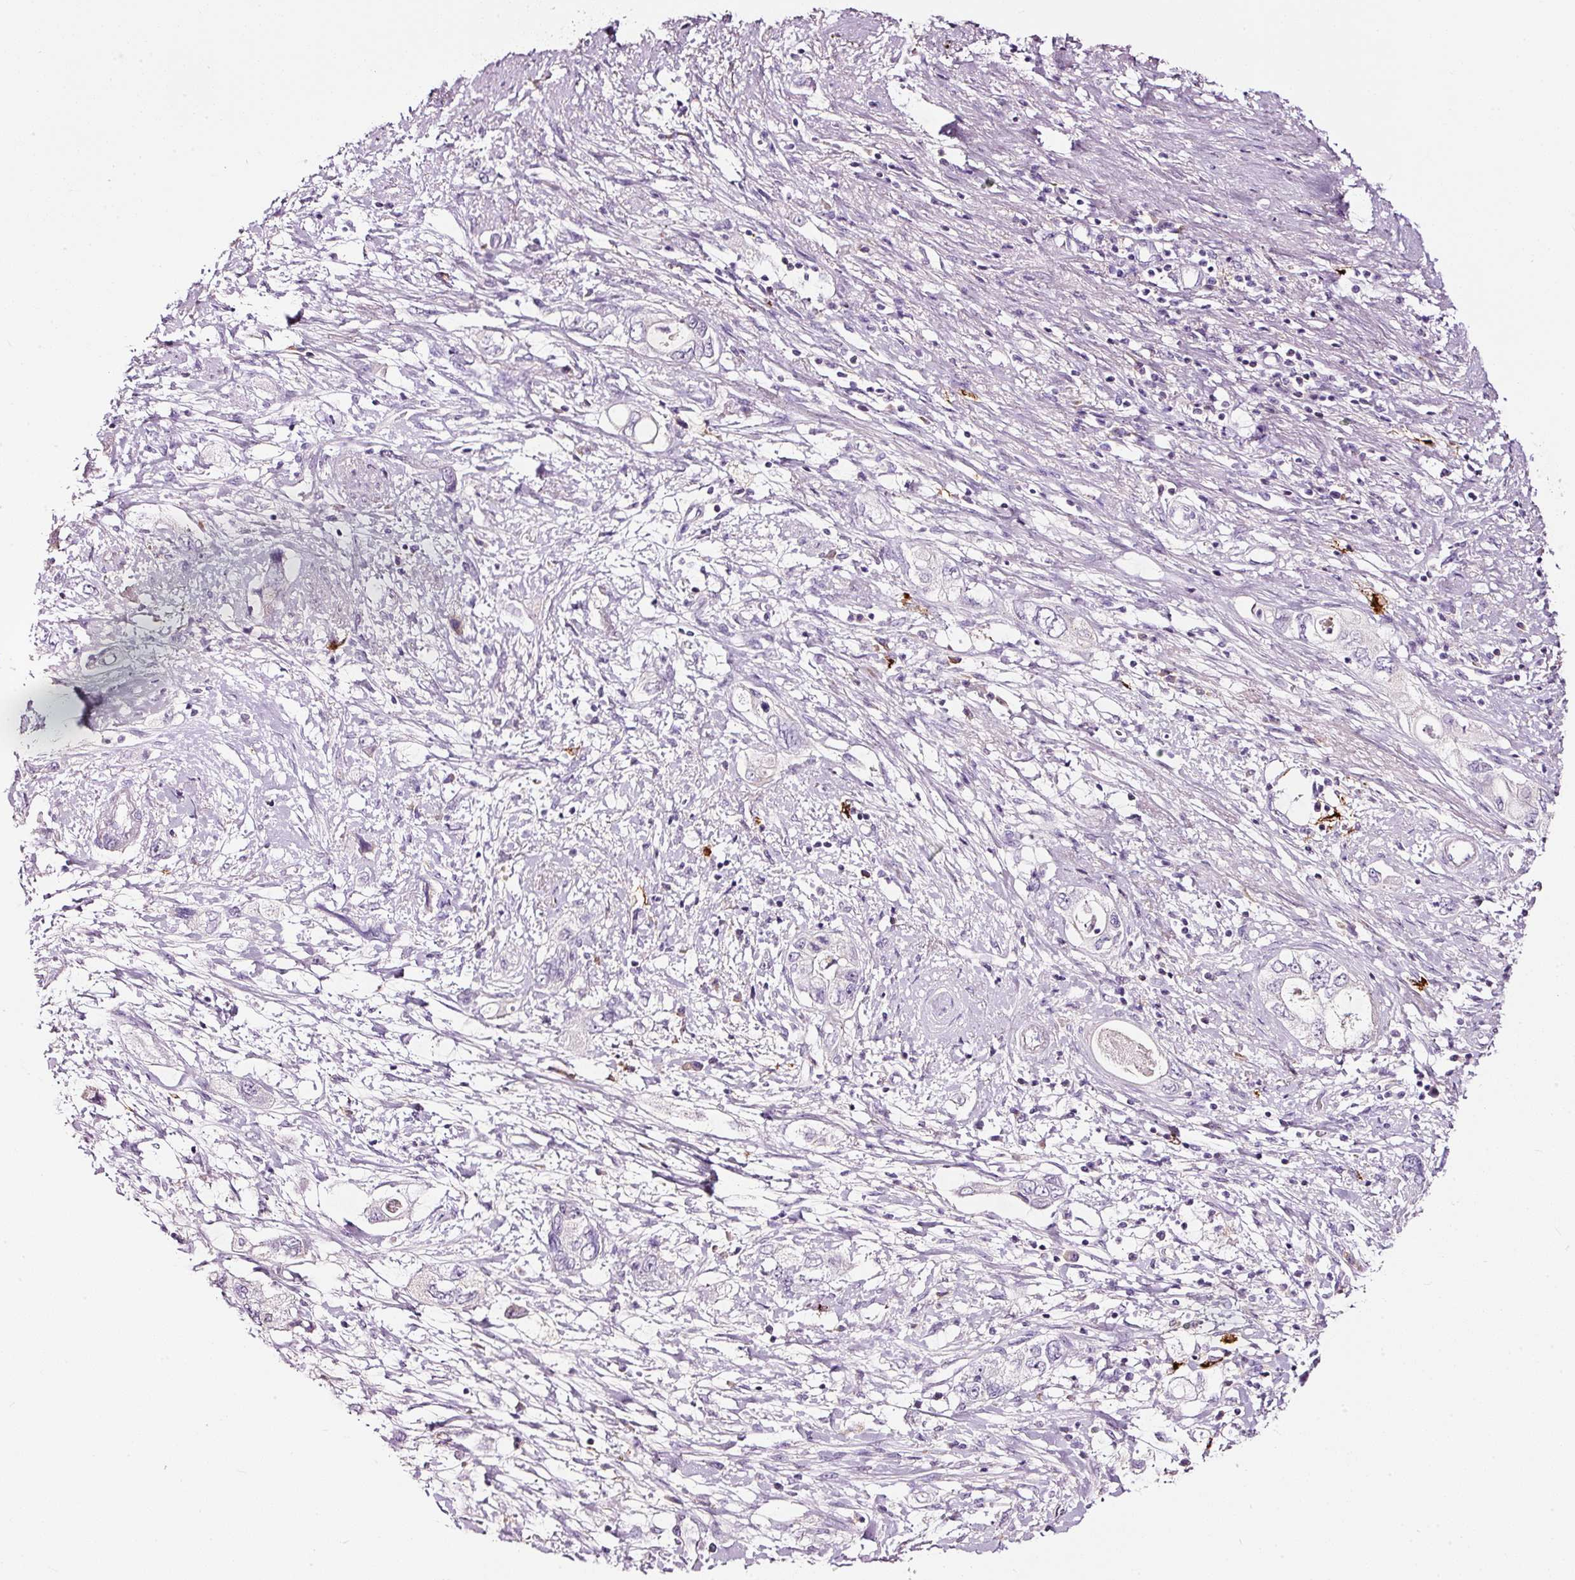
{"staining": {"intensity": "negative", "quantity": "none", "location": "none"}, "tissue": "pancreatic cancer", "cell_type": "Tumor cells", "image_type": "cancer", "snomed": [{"axis": "morphology", "description": "Adenocarcinoma, NOS"}, {"axis": "topography", "description": "Pancreas"}], "caption": "Tumor cells are negative for brown protein staining in pancreatic cancer.", "gene": "LAMP3", "patient": {"sex": "female", "age": 73}}